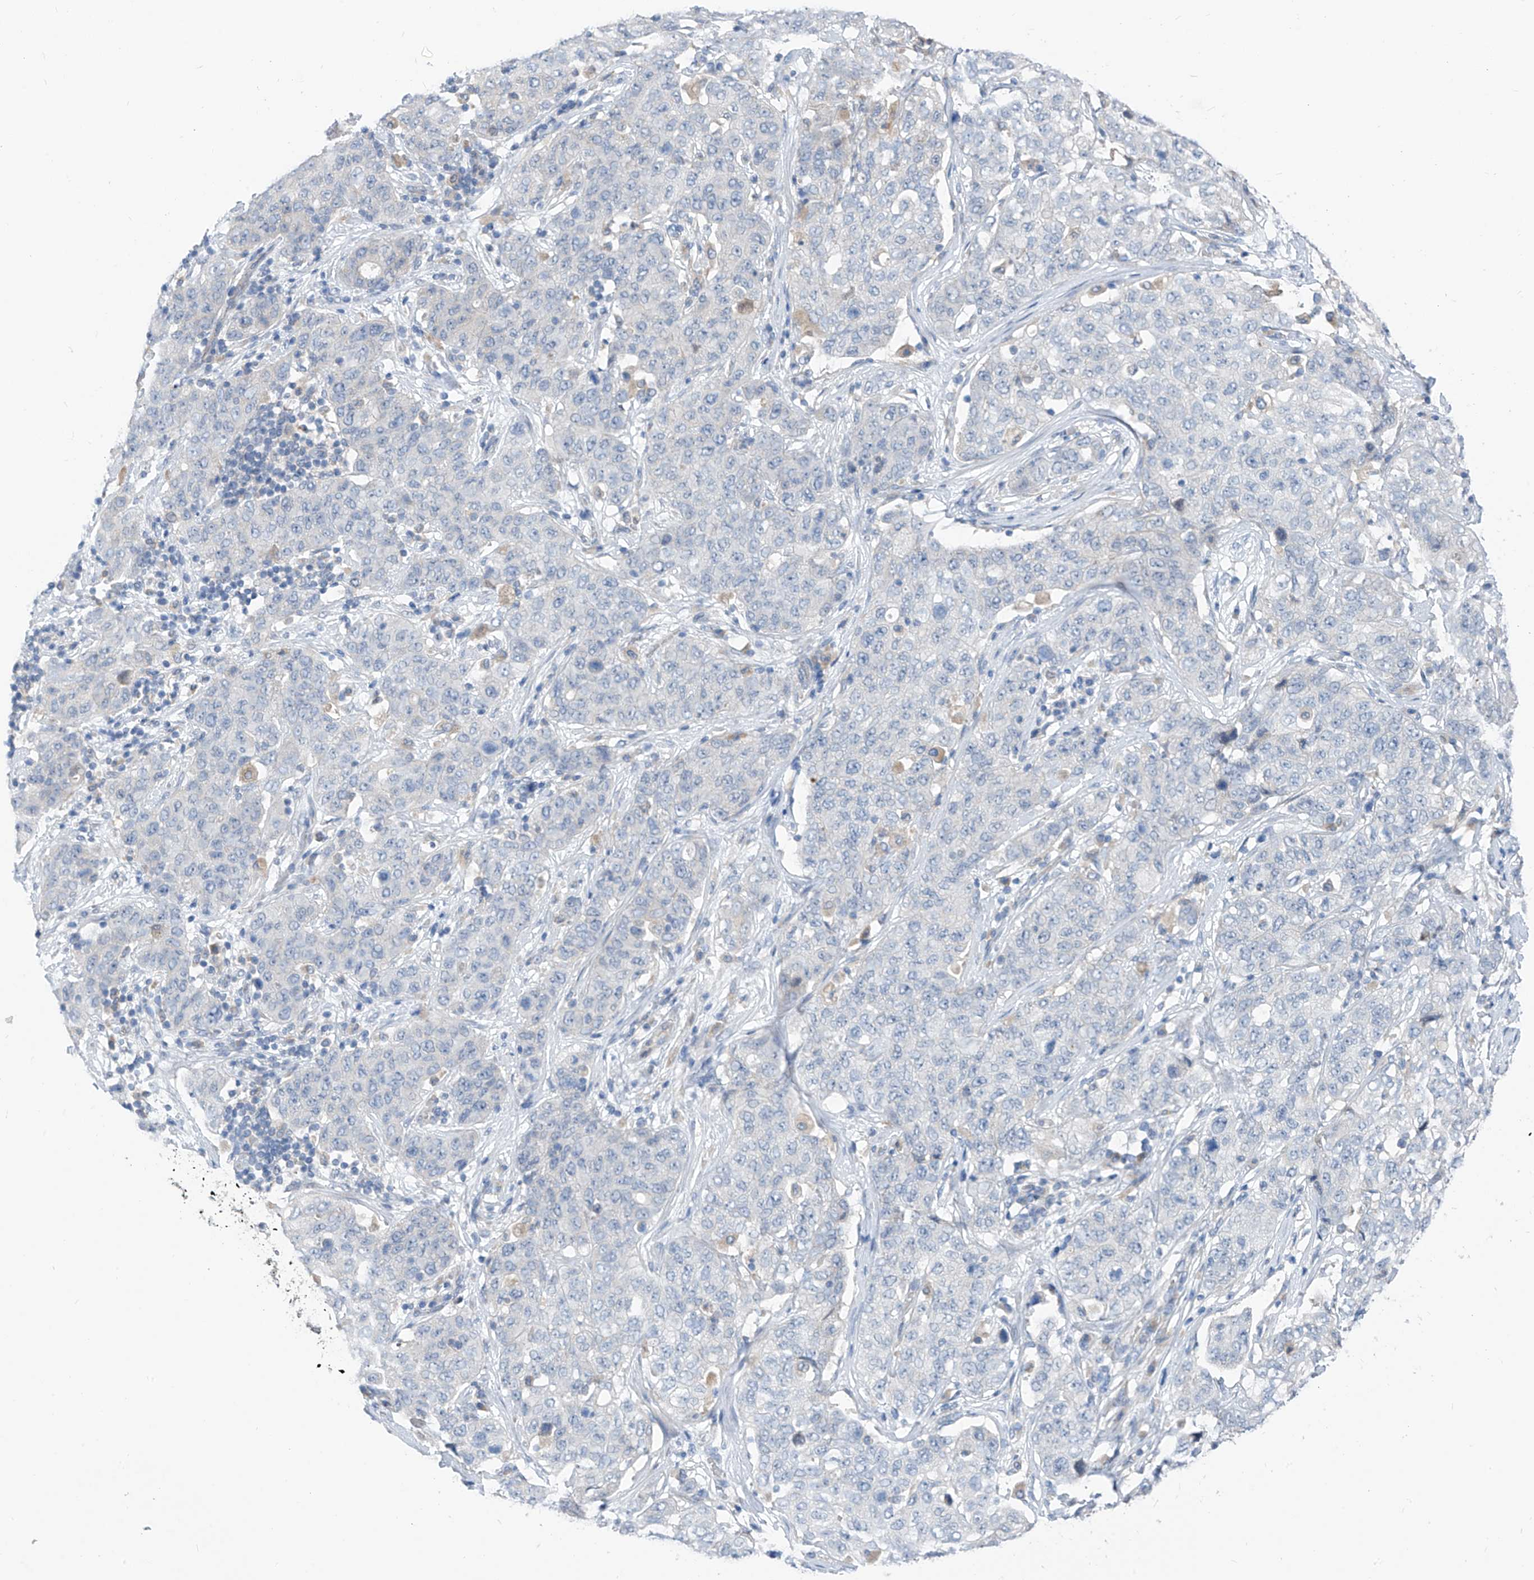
{"staining": {"intensity": "negative", "quantity": "none", "location": "none"}, "tissue": "stomach cancer", "cell_type": "Tumor cells", "image_type": "cancer", "snomed": [{"axis": "morphology", "description": "Normal tissue, NOS"}, {"axis": "morphology", "description": "Adenocarcinoma, NOS"}, {"axis": "topography", "description": "Lymph node"}, {"axis": "topography", "description": "Stomach"}], "caption": "Tumor cells are negative for protein expression in human adenocarcinoma (stomach). (Stains: DAB IHC with hematoxylin counter stain, Microscopy: brightfield microscopy at high magnification).", "gene": "LDAH", "patient": {"sex": "male", "age": 48}}